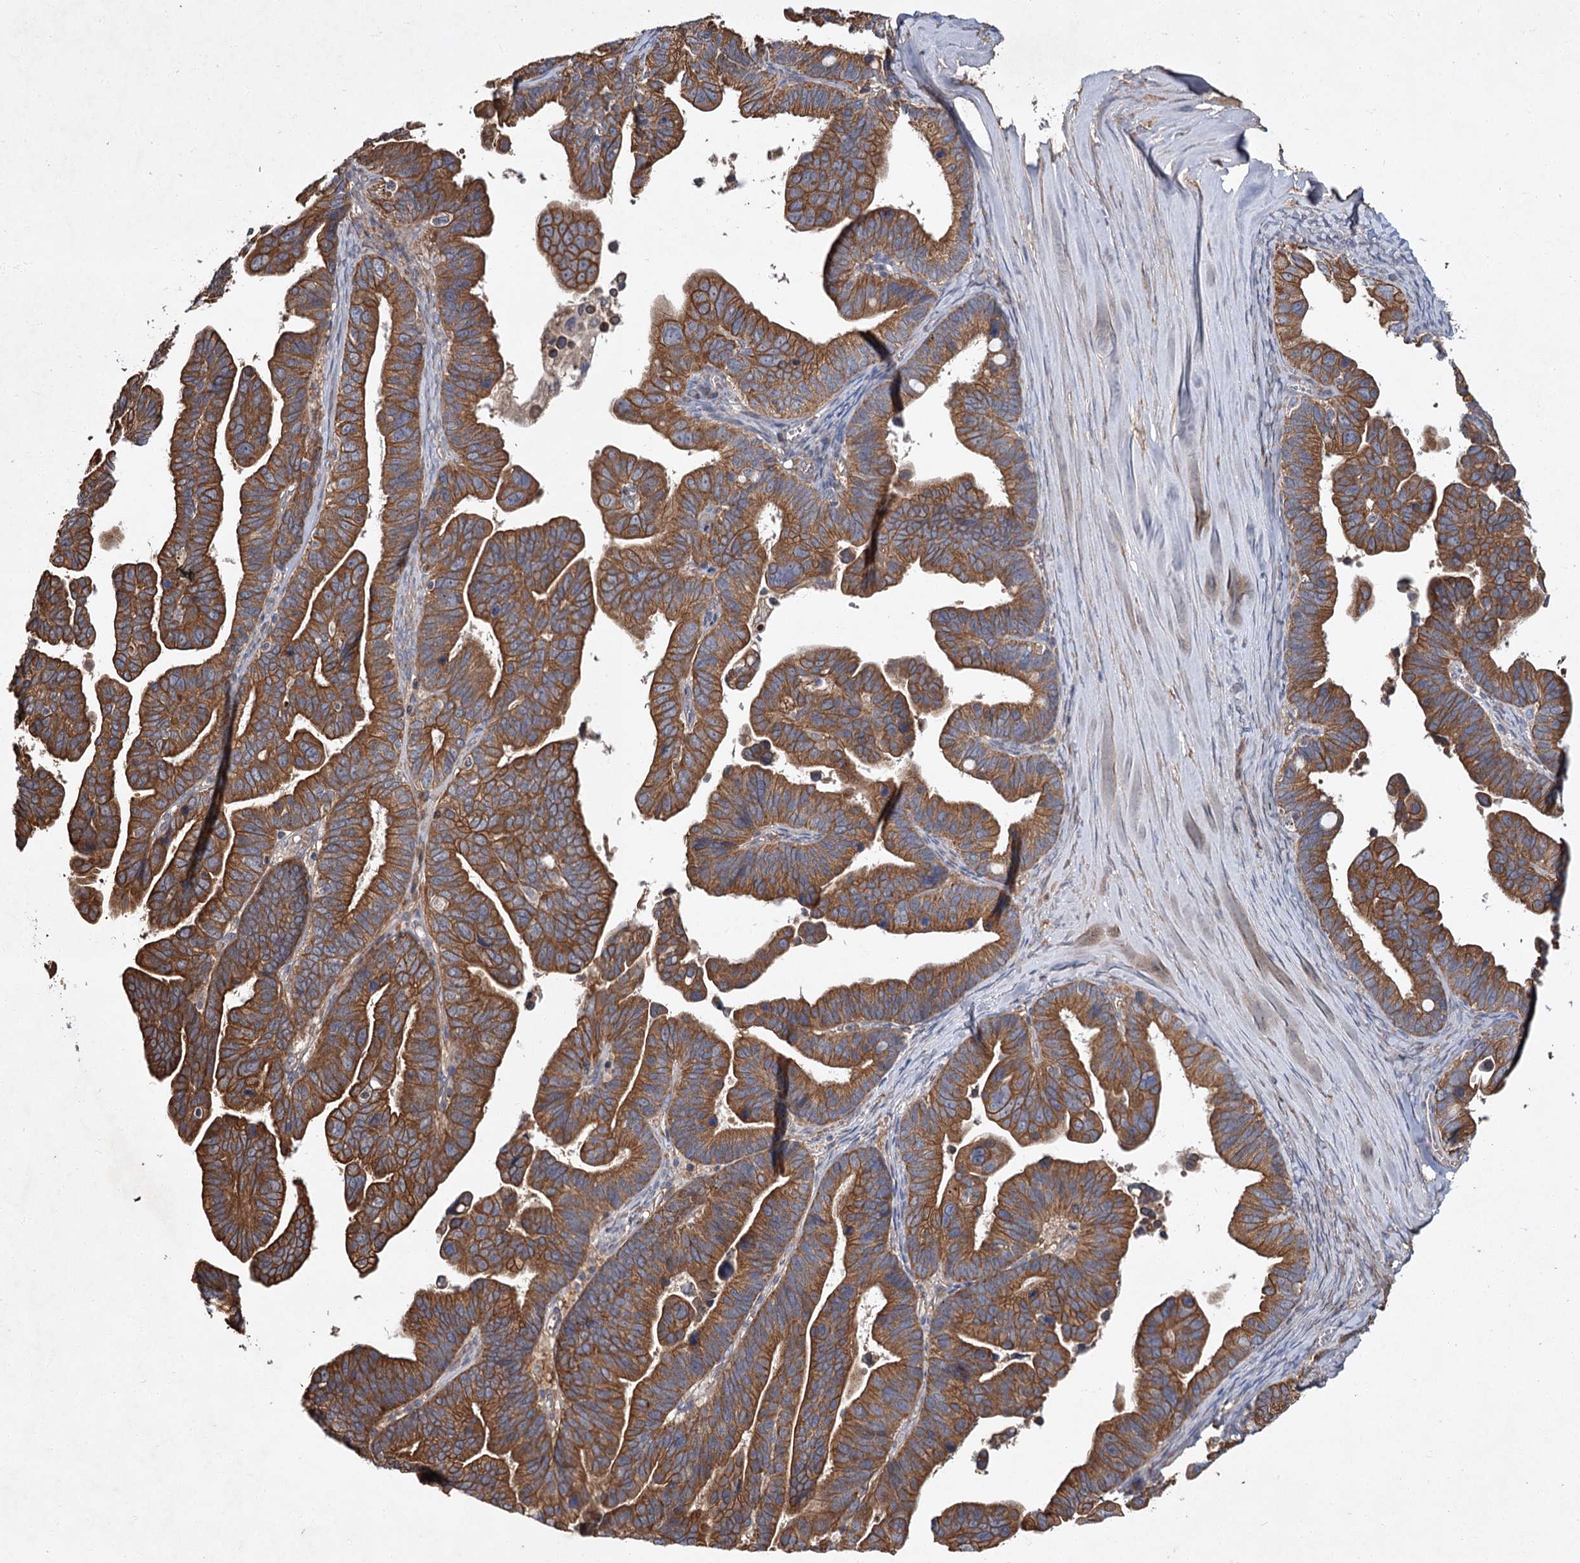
{"staining": {"intensity": "moderate", "quantity": ">75%", "location": "cytoplasmic/membranous"}, "tissue": "ovarian cancer", "cell_type": "Tumor cells", "image_type": "cancer", "snomed": [{"axis": "morphology", "description": "Cystadenocarcinoma, serous, NOS"}, {"axis": "topography", "description": "Ovary"}], "caption": "Ovarian serous cystadenocarcinoma tissue demonstrates moderate cytoplasmic/membranous expression in about >75% of tumor cells Ihc stains the protein in brown and the nuclei are stained blue.", "gene": "MFN1", "patient": {"sex": "female", "age": 56}}